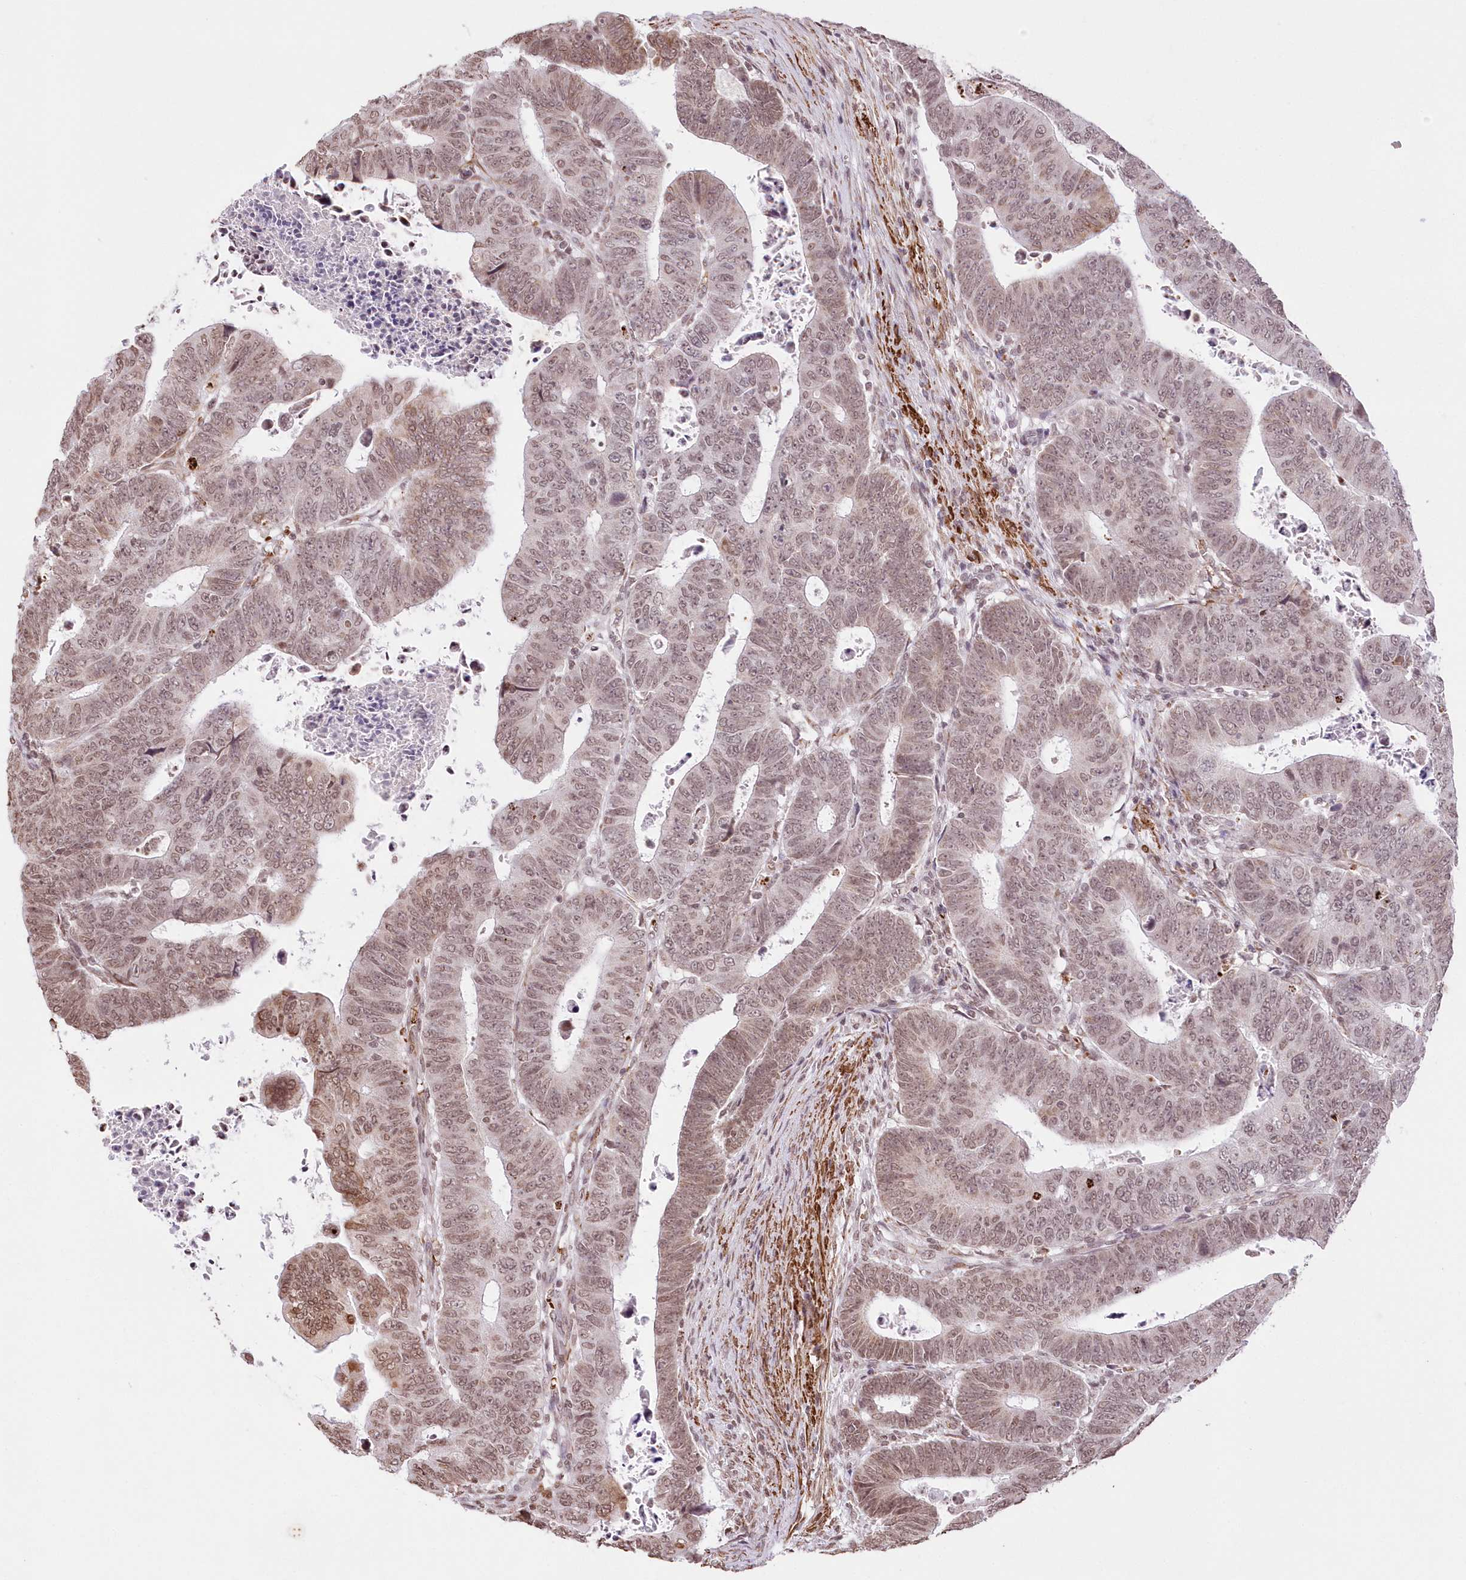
{"staining": {"intensity": "moderate", "quantity": "<25%", "location": "cytoplasmic/membranous,nuclear"}, "tissue": "colorectal cancer", "cell_type": "Tumor cells", "image_type": "cancer", "snomed": [{"axis": "morphology", "description": "Normal tissue, NOS"}, {"axis": "morphology", "description": "Adenocarcinoma, NOS"}, {"axis": "topography", "description": "Rectum"}], "caption": "IHC micrograph of neoplastic tissue: human adenocarcinoma (colorectal) stained using IHC demonstrates low levels of moderate protein expression localized specifically in the cytoplasmic/membranous and nuclear of tumor cells, appearing as a cytoplasmic/membranous and nuclear brown color.", "gene": "RBM27", "patient": {"sex": "female", "age": 65}}